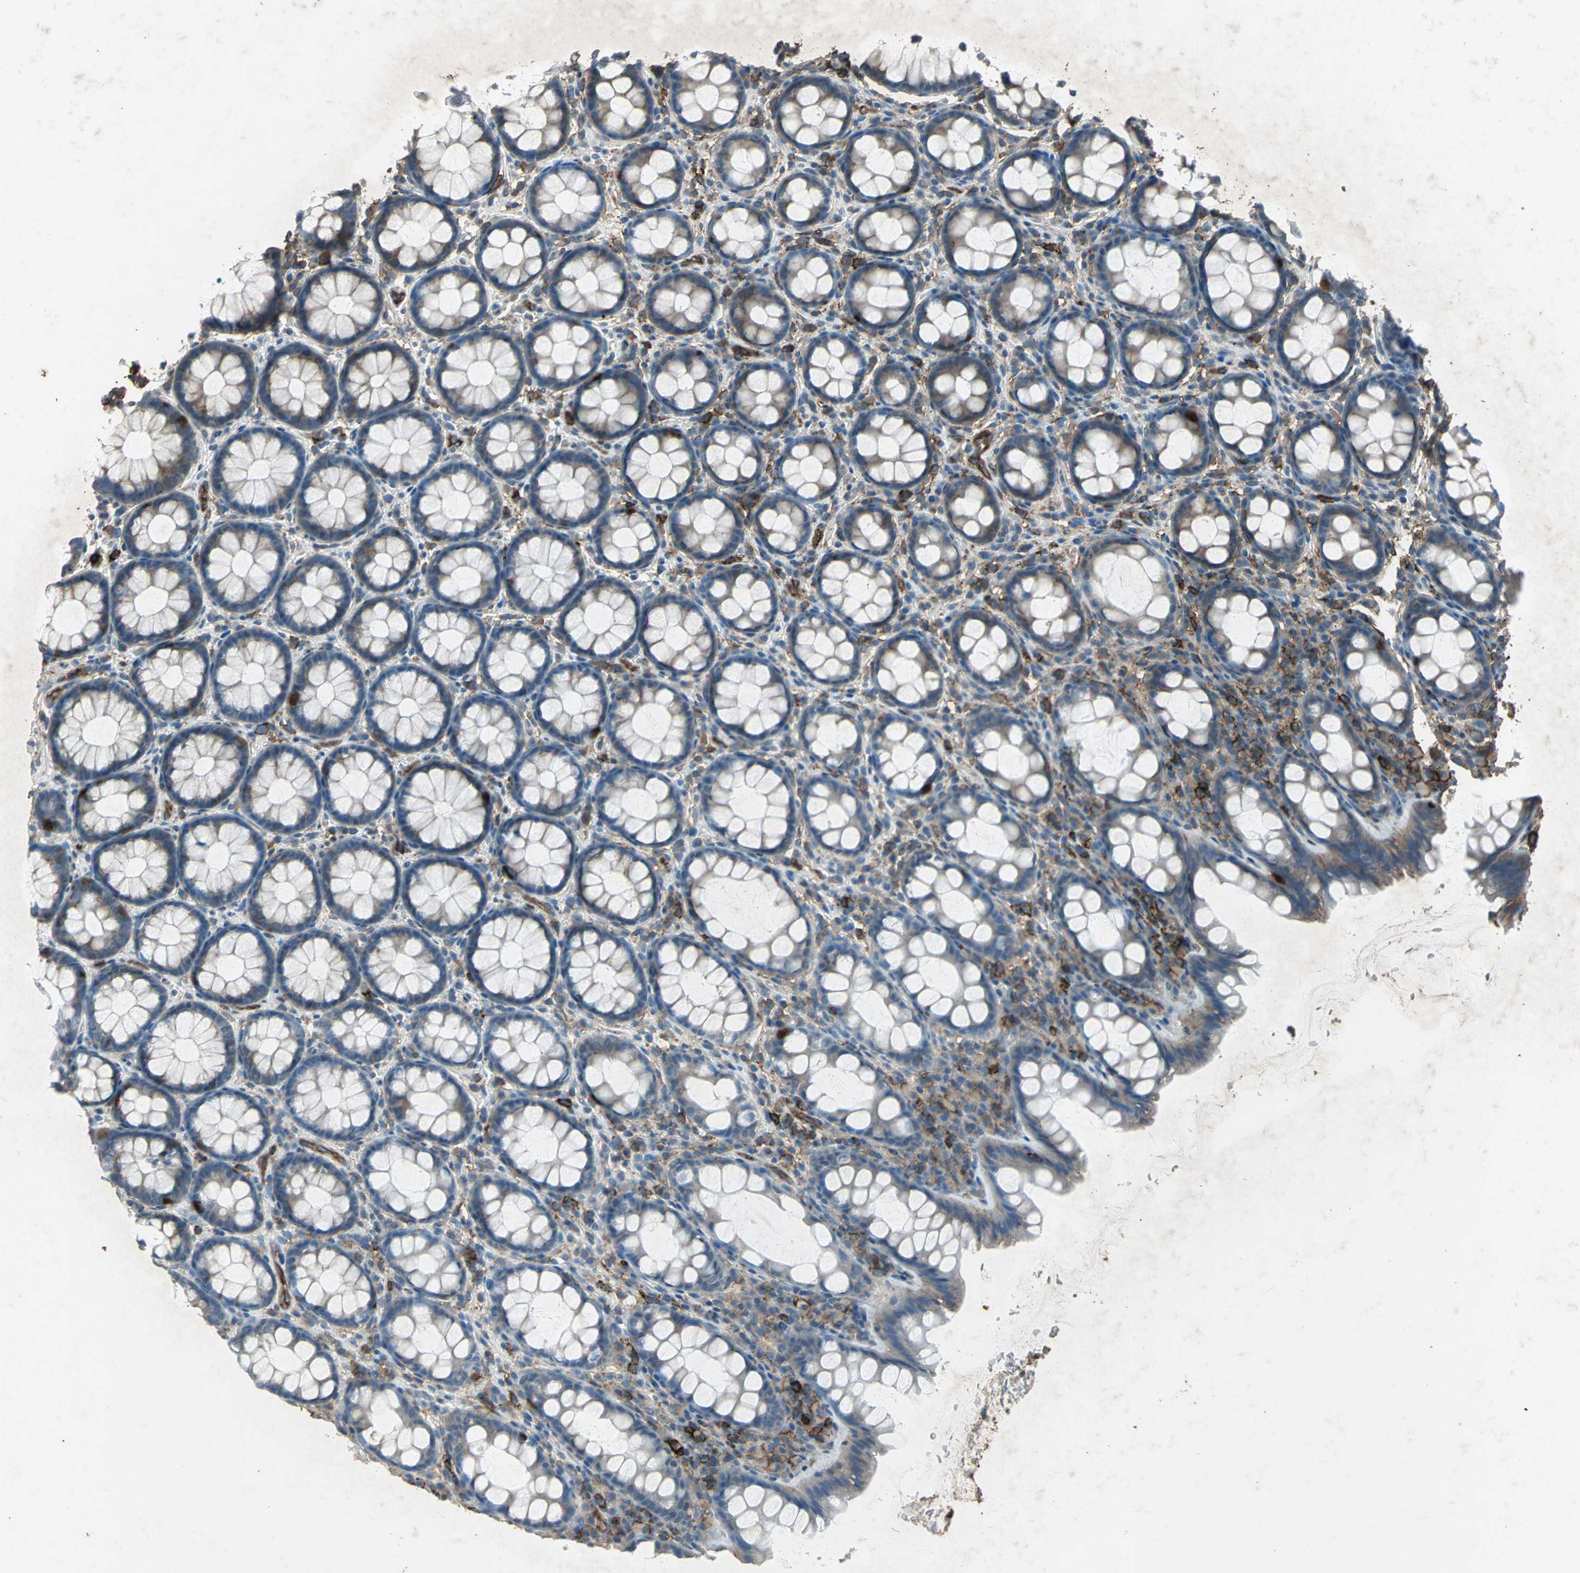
{"staining": {"intensity": "strong", "quantity": ">75%", "location": "cytoplasmic/membranous"}, "tissue": "rectum", "cell_type": "Glandular cells", "image_type": "normal", "snomed": [{"axis": "morphology", "description": "Normal tissue, NOS"}, {"axis": "topography", "description": "Rectum"}], "caption": "A high-resolution image shows immunohistochemistry (IHC) staining of benign rectum, which shows strong cytoplasmic/membranous positivity in approximately >75% of glandular cells.", "gene": "CCR6", "patient": {"sex": "male", "age": 92}}